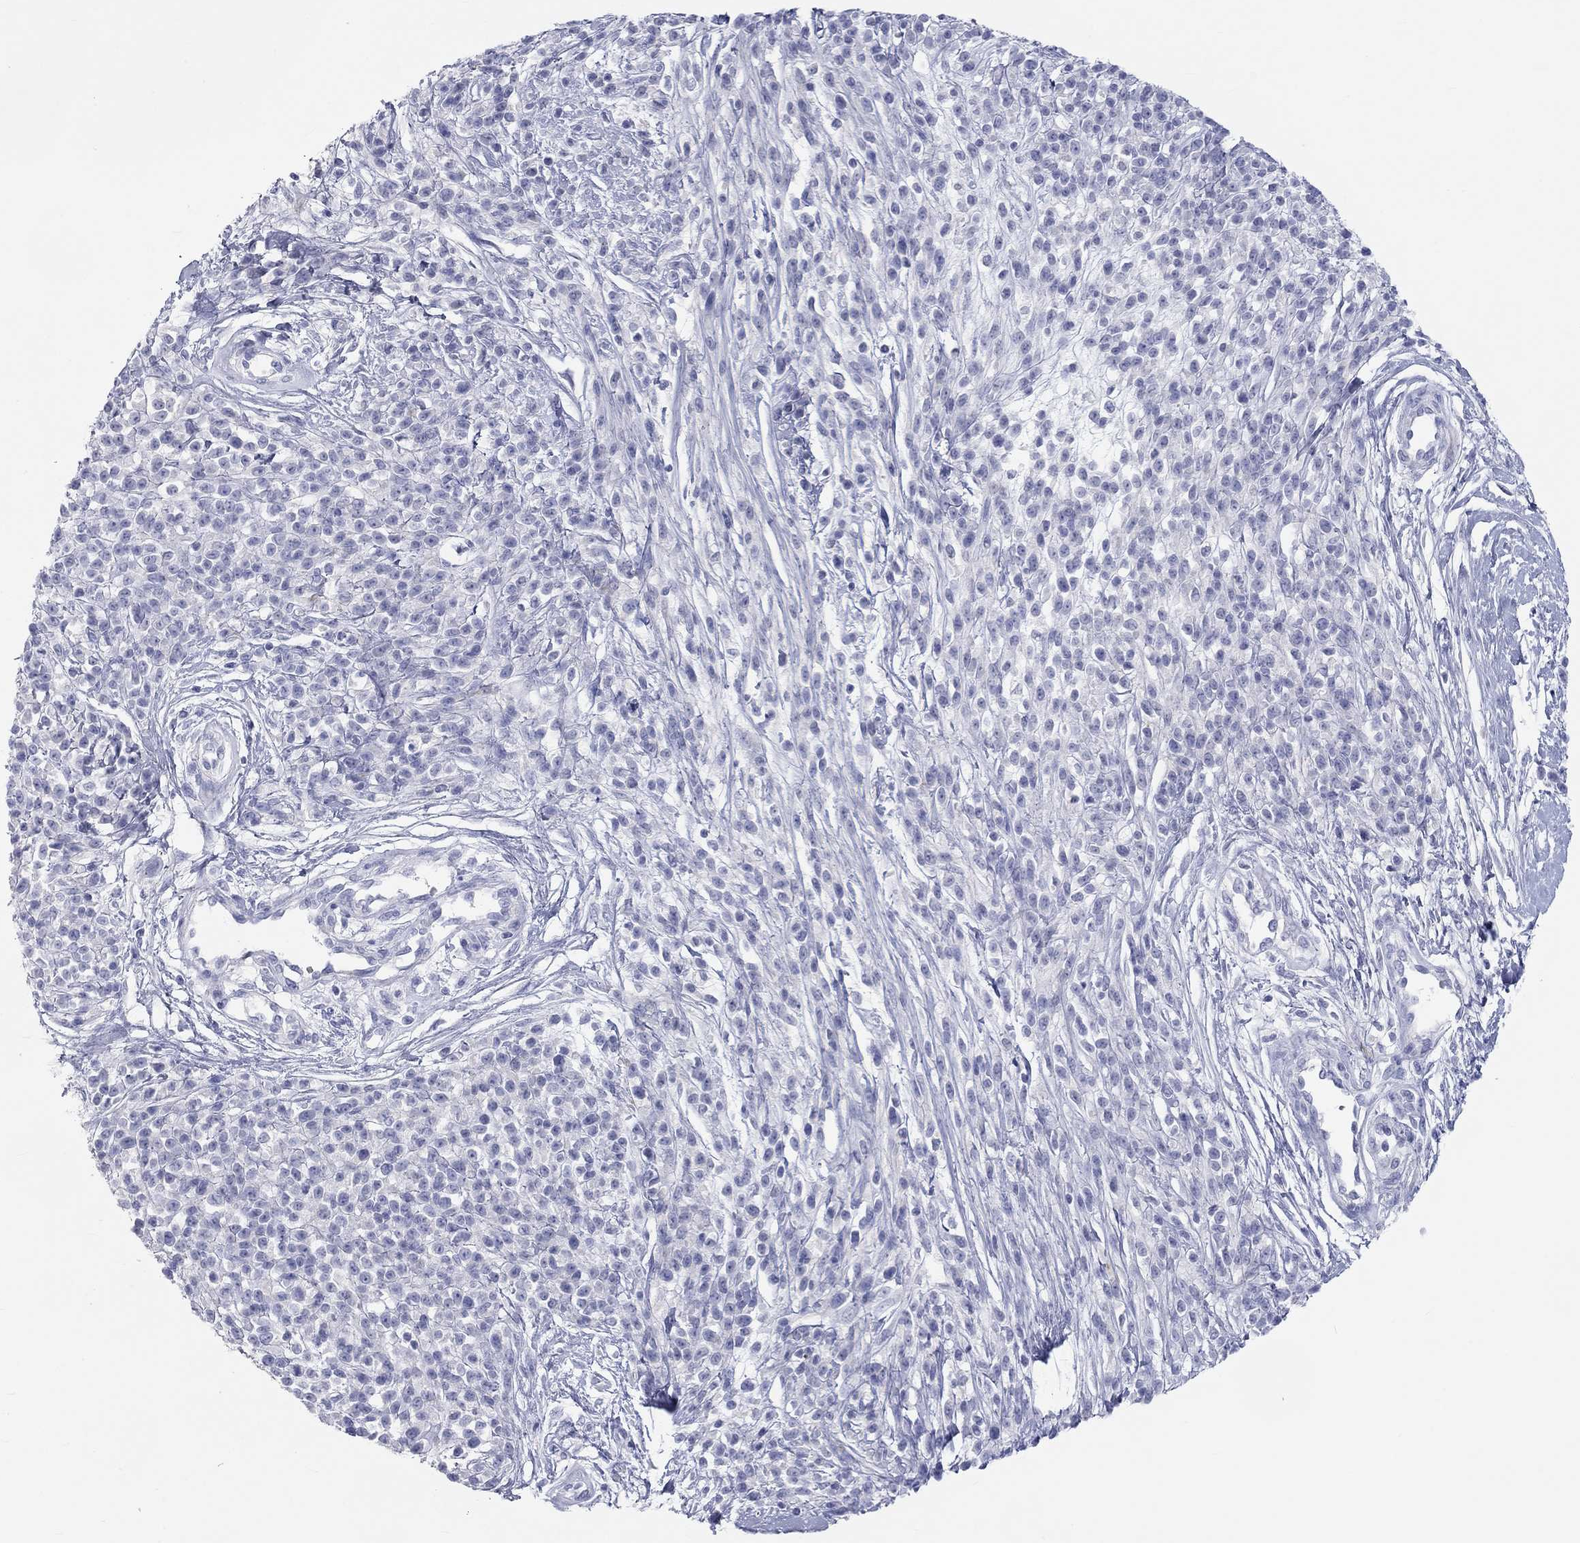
{"staining": {"intensity": "negative", "quantity": "none", "location": "none"}, "tissue": "melanoma", "cell_type": "Tumor cells", "image_type": "cancer", "snomed": [{"axis": "morphology", "description": "Malignant melanoma, NOS"}, {"axis": "topography", "description": "Skin"}, {"axis": "topography", "description": "Skin of trunk"}], "caption": "Melanoma was stained to show a protein in brown. There is no significant positivity in tumor cells. (Stains: DAB (3,3'-diaminobenzidine) immunohistochemistry with hematoxylin counter stain, Microscopy: brightfield microscopy at high magnification).", "gene": "PCDHGC5", "patient": {"sex": "male", "age": 74}}